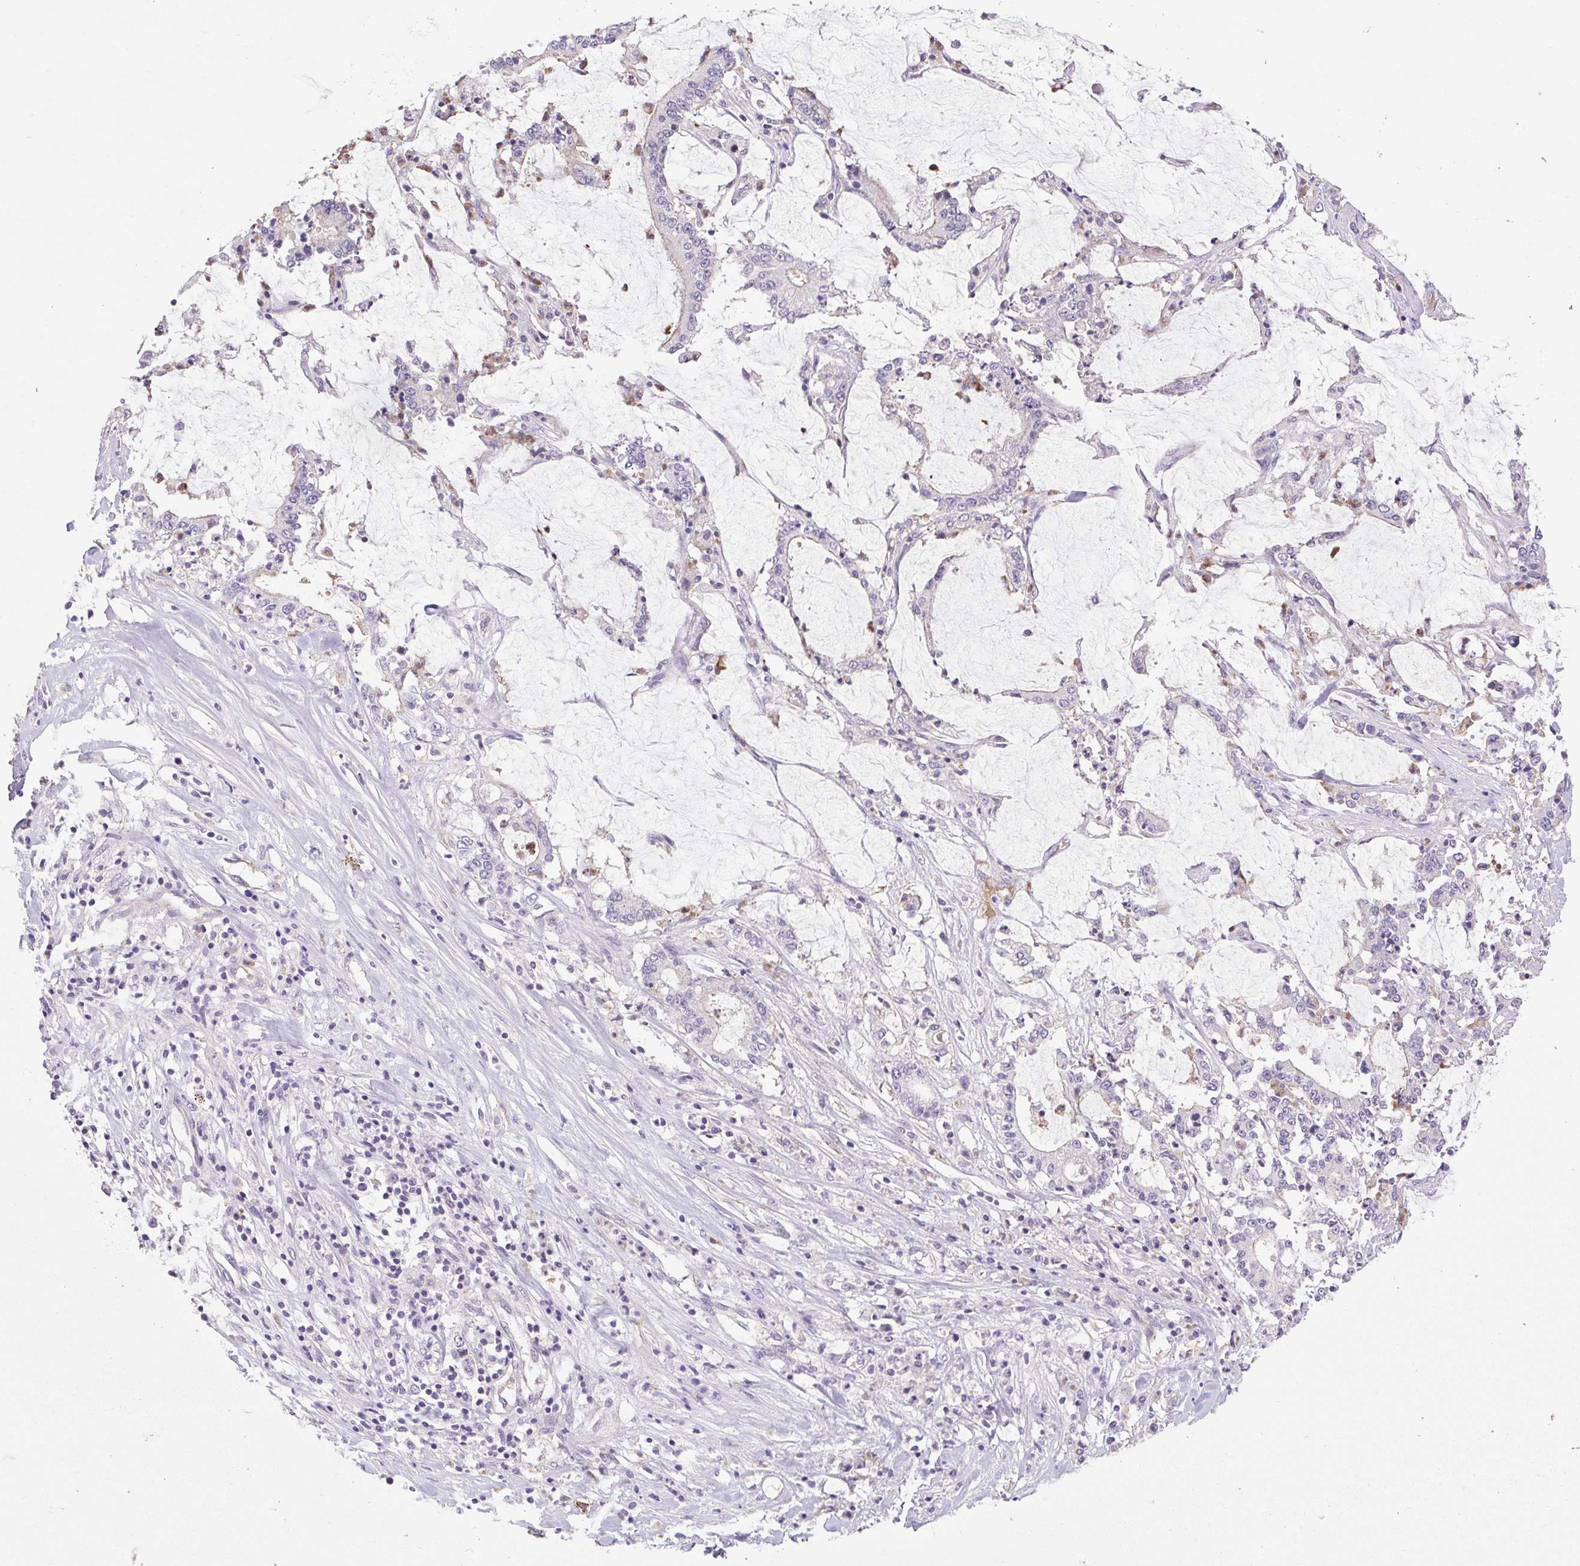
{"staining": {"intensity": "negative", "quantity": "none", "location": "none"}, "tissue": "stomach cancer", "cell_type": "Tumor cells", "image_type": "cancer", "snomed": [{"axis": "morphology", "description": "Adenocarcinoma, NOS"}, {"axis": "topography", "description": "Stomach, upper"}], "caption": "This is a micrograph of immunohistochemistry (IHC) staining of adenocarcinoma (stomach), which shows no staining in tumor cells.", "gene": "FAM177B", "patient": {"sex": "male", "age": 68}}